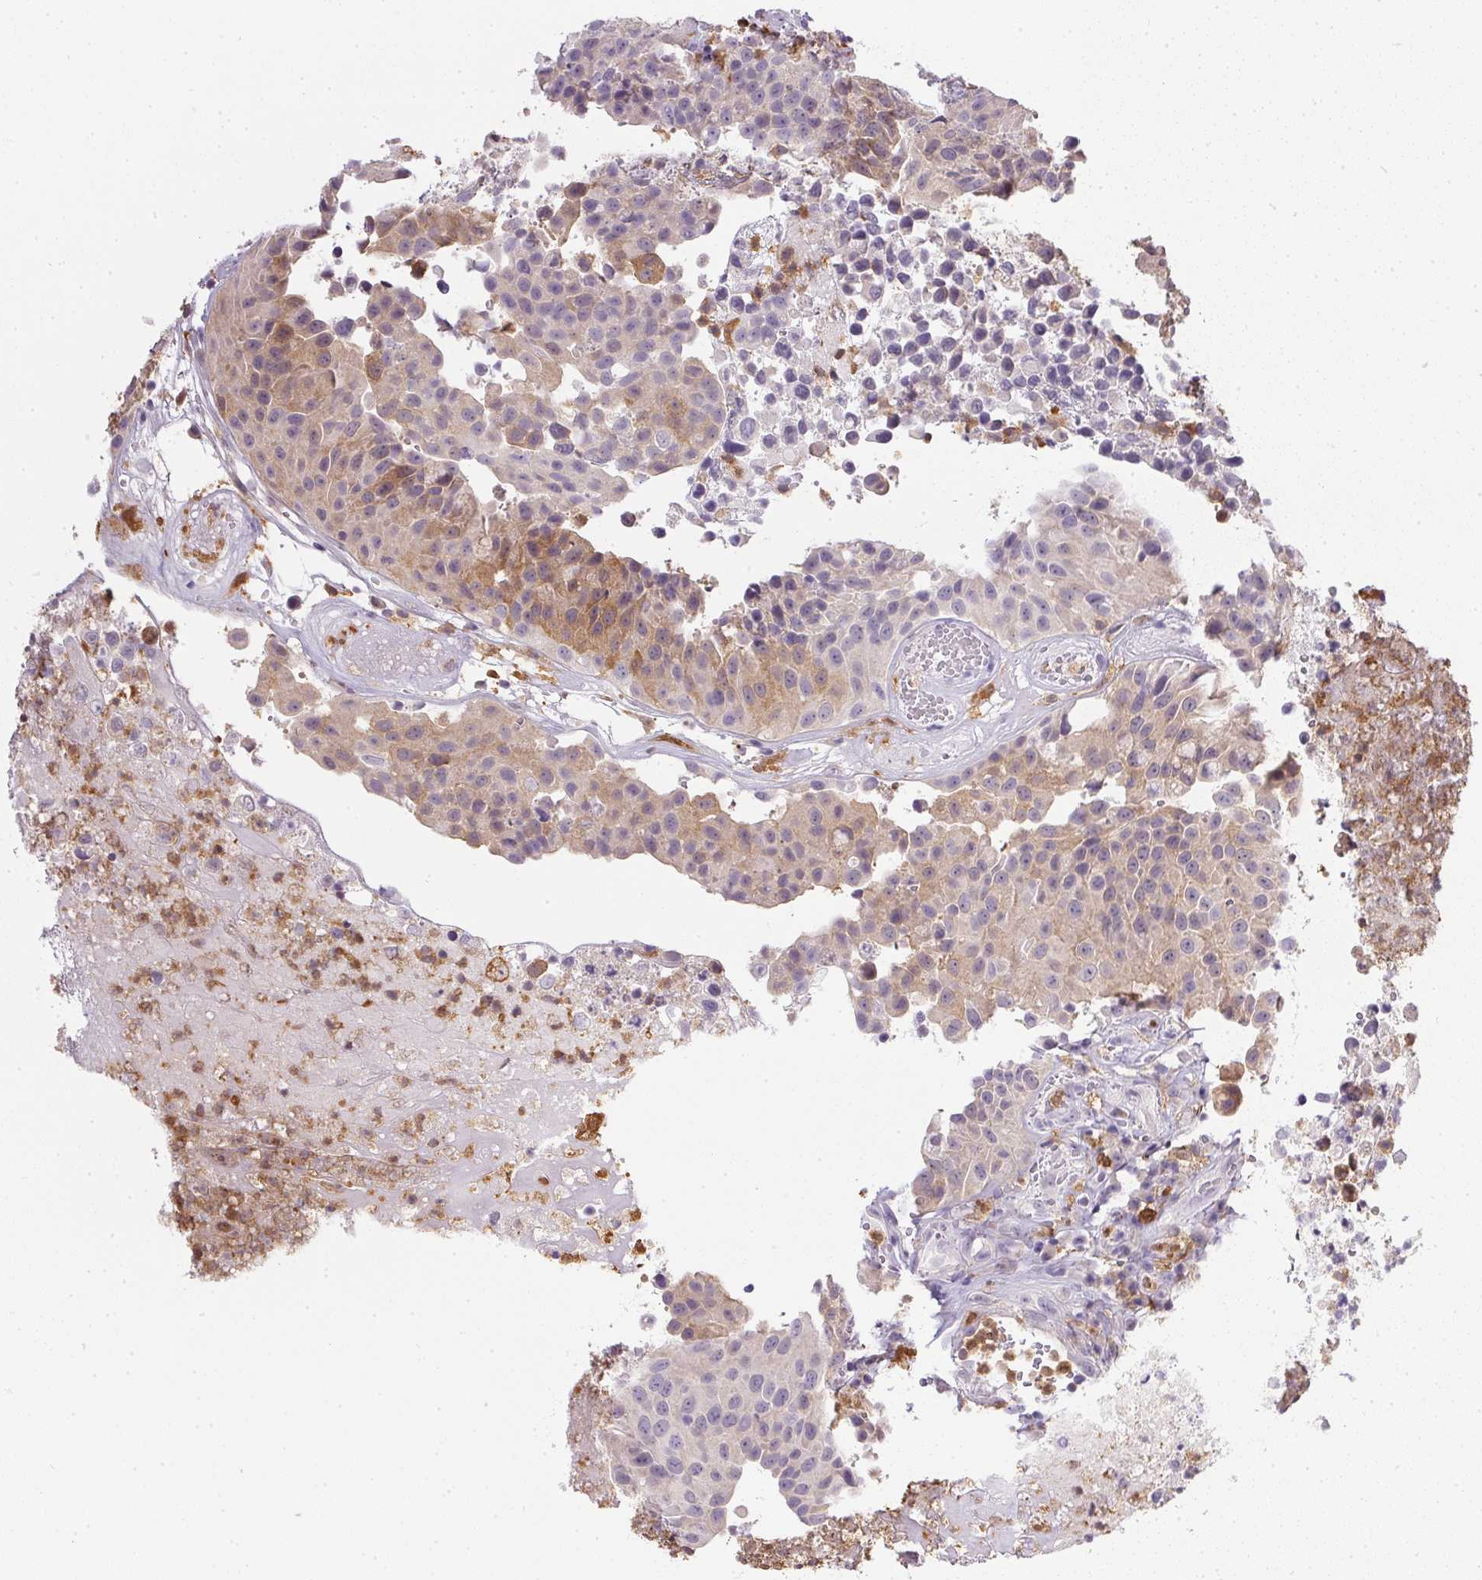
{"staining": {"intensity": "weak", "quantity": "<25%", "location": "cytoplasmic/membranous"}, "tissue": "urothelial cancer", "cell_type": "Tumor cells", "image_type": "cancer", "snomed": [{"axis": "morphology", "description": "Urothelial carcinoma, Low grade"}, {"axis": "topography", "description": "Urinary bladder"}], "caption": "Immunohistochemistry photomicrograph of neoplastic tissue: urothelial cancer stained with DAB (3,3'-diaminobenzidine) shows no significant protein expression in tumor cells.", "gene": "DNAJC5G", "patient": {"sex": "male", "age": 76}}